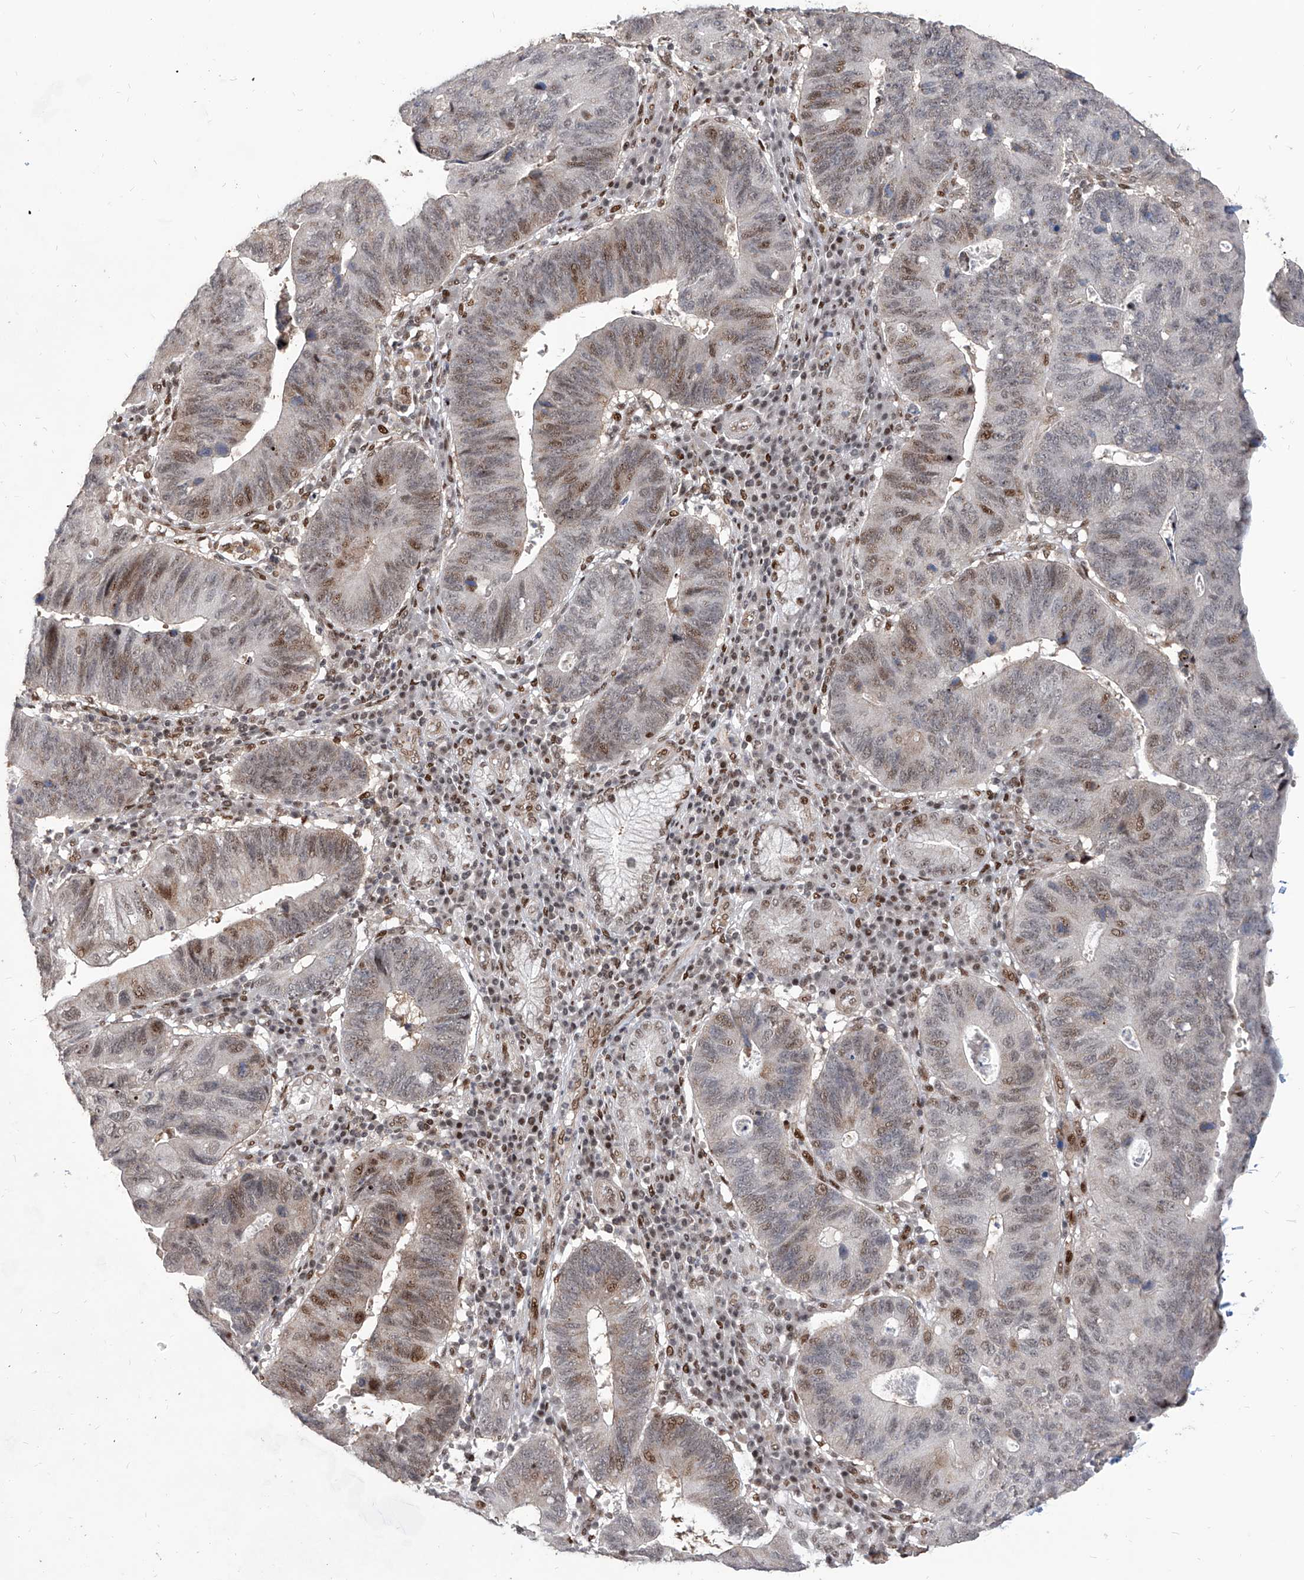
{"staining": {"intensity": "moderate", "quantity": "25%-75%", "location": "nuclear"}, "tissue": "stomach cancer", "cell_type": "Tumor cells", "image_type": "cancer", "snomed": [{"axis": "morphology", "description": "Adenocarcinoma, NOS"}, {"axis": "topography", "description": "Stomach"}], "caption": "Immunohistochemical staining of adenocarcinoma (stomach) exhibits moderate nuclear protein positivity in approximately 25%-75% of tumor cells.", "gene": "IRF2", "patient": {"sex": "male", "age": 59}}